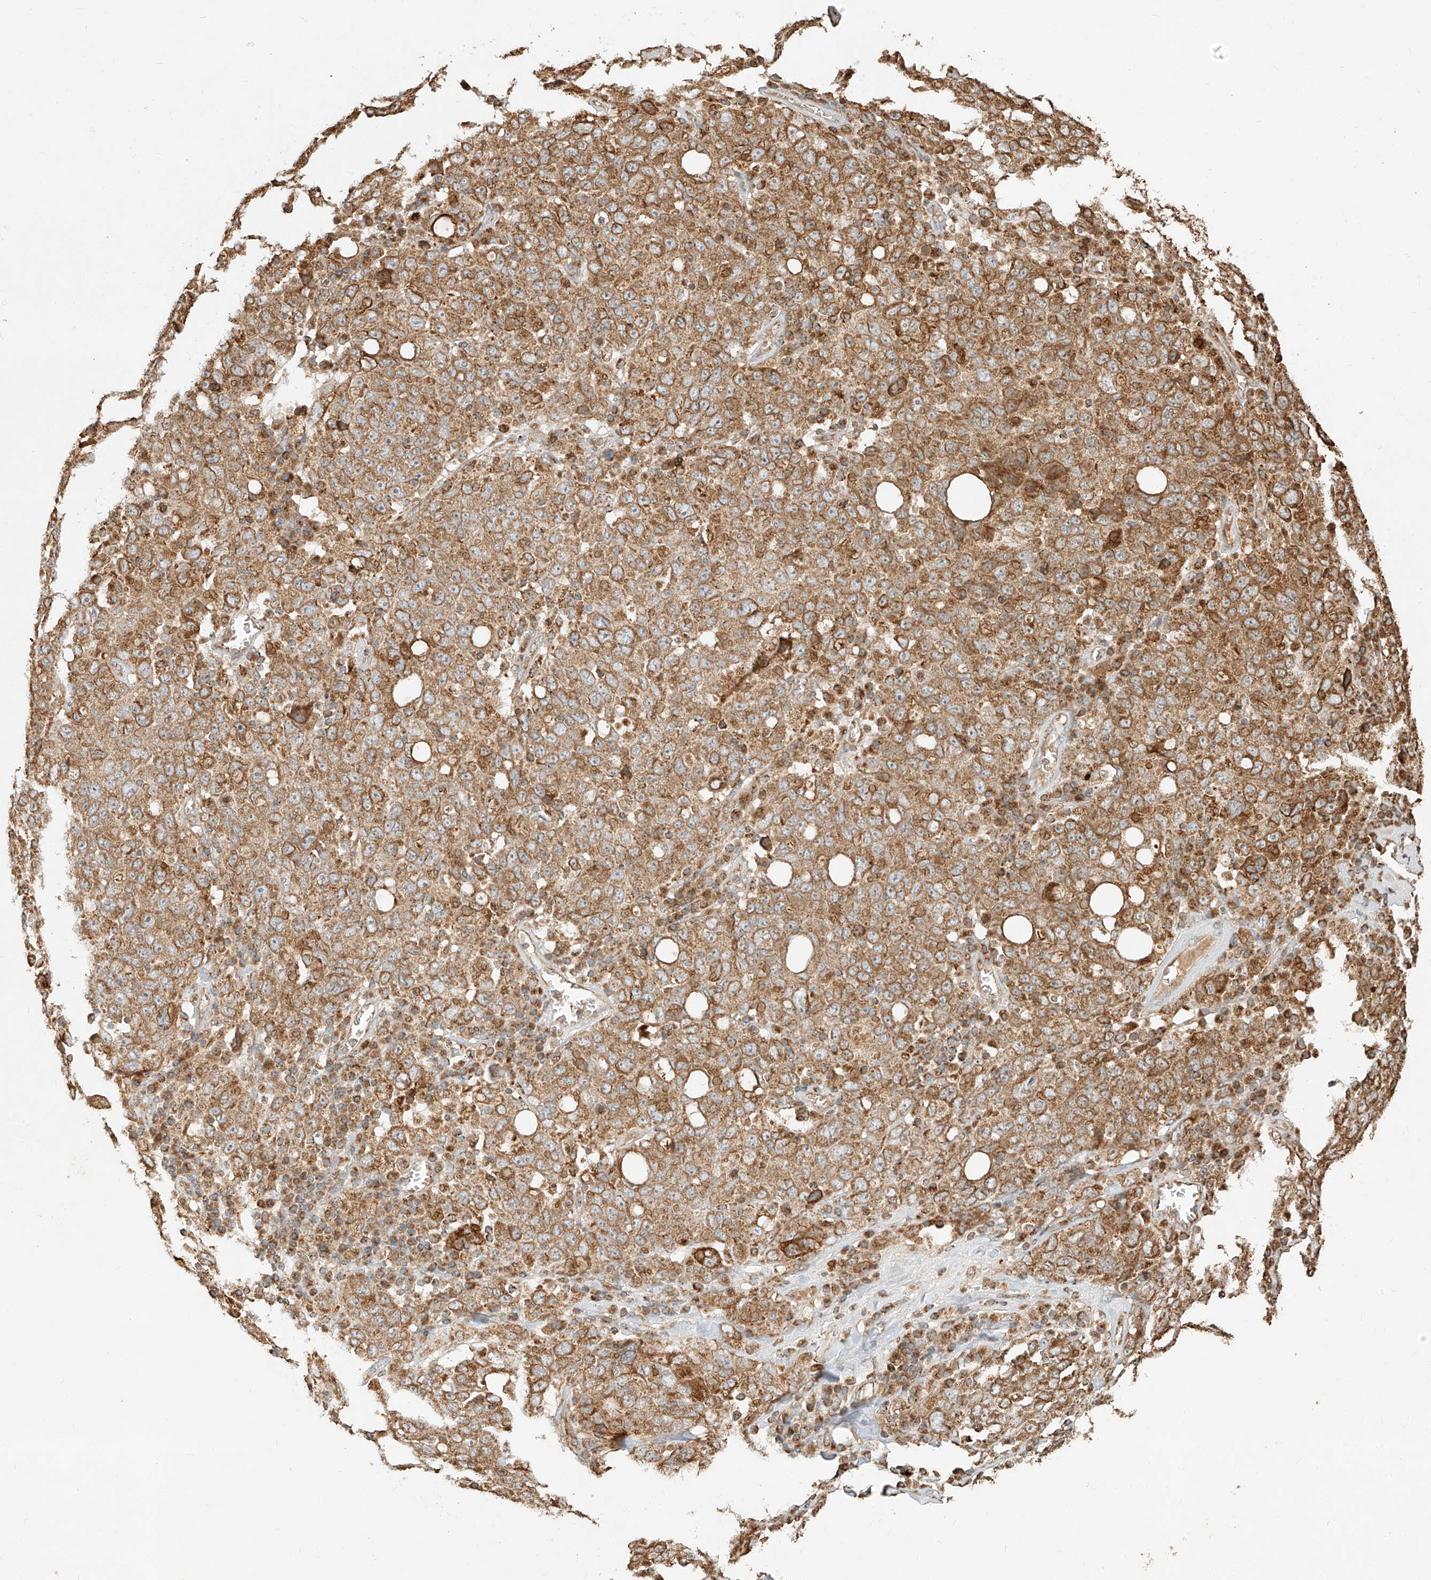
{"staining": {"intensity": "moderate", "quantity": ">75%", "location": "cytoplasmic/membranous"}, "tissue": "ovarian cancer", "cell_type": "Tumor cells", "image_type": "cancer", "snomed": [{"axis": "morphology", "description": "Carcinoma, endometroid"}, {"axis": "topography", "description": "Ovary"}], "caption": "Approximately >75% of tumor cells in ovarian endometroid carcinoma exhibit moderate cytoplasmic/membranous protein positivity as visualized by brown immunohistochemical staining.", "gene": "EFNB1", "patient": {"sex": "female", "age": 62}}